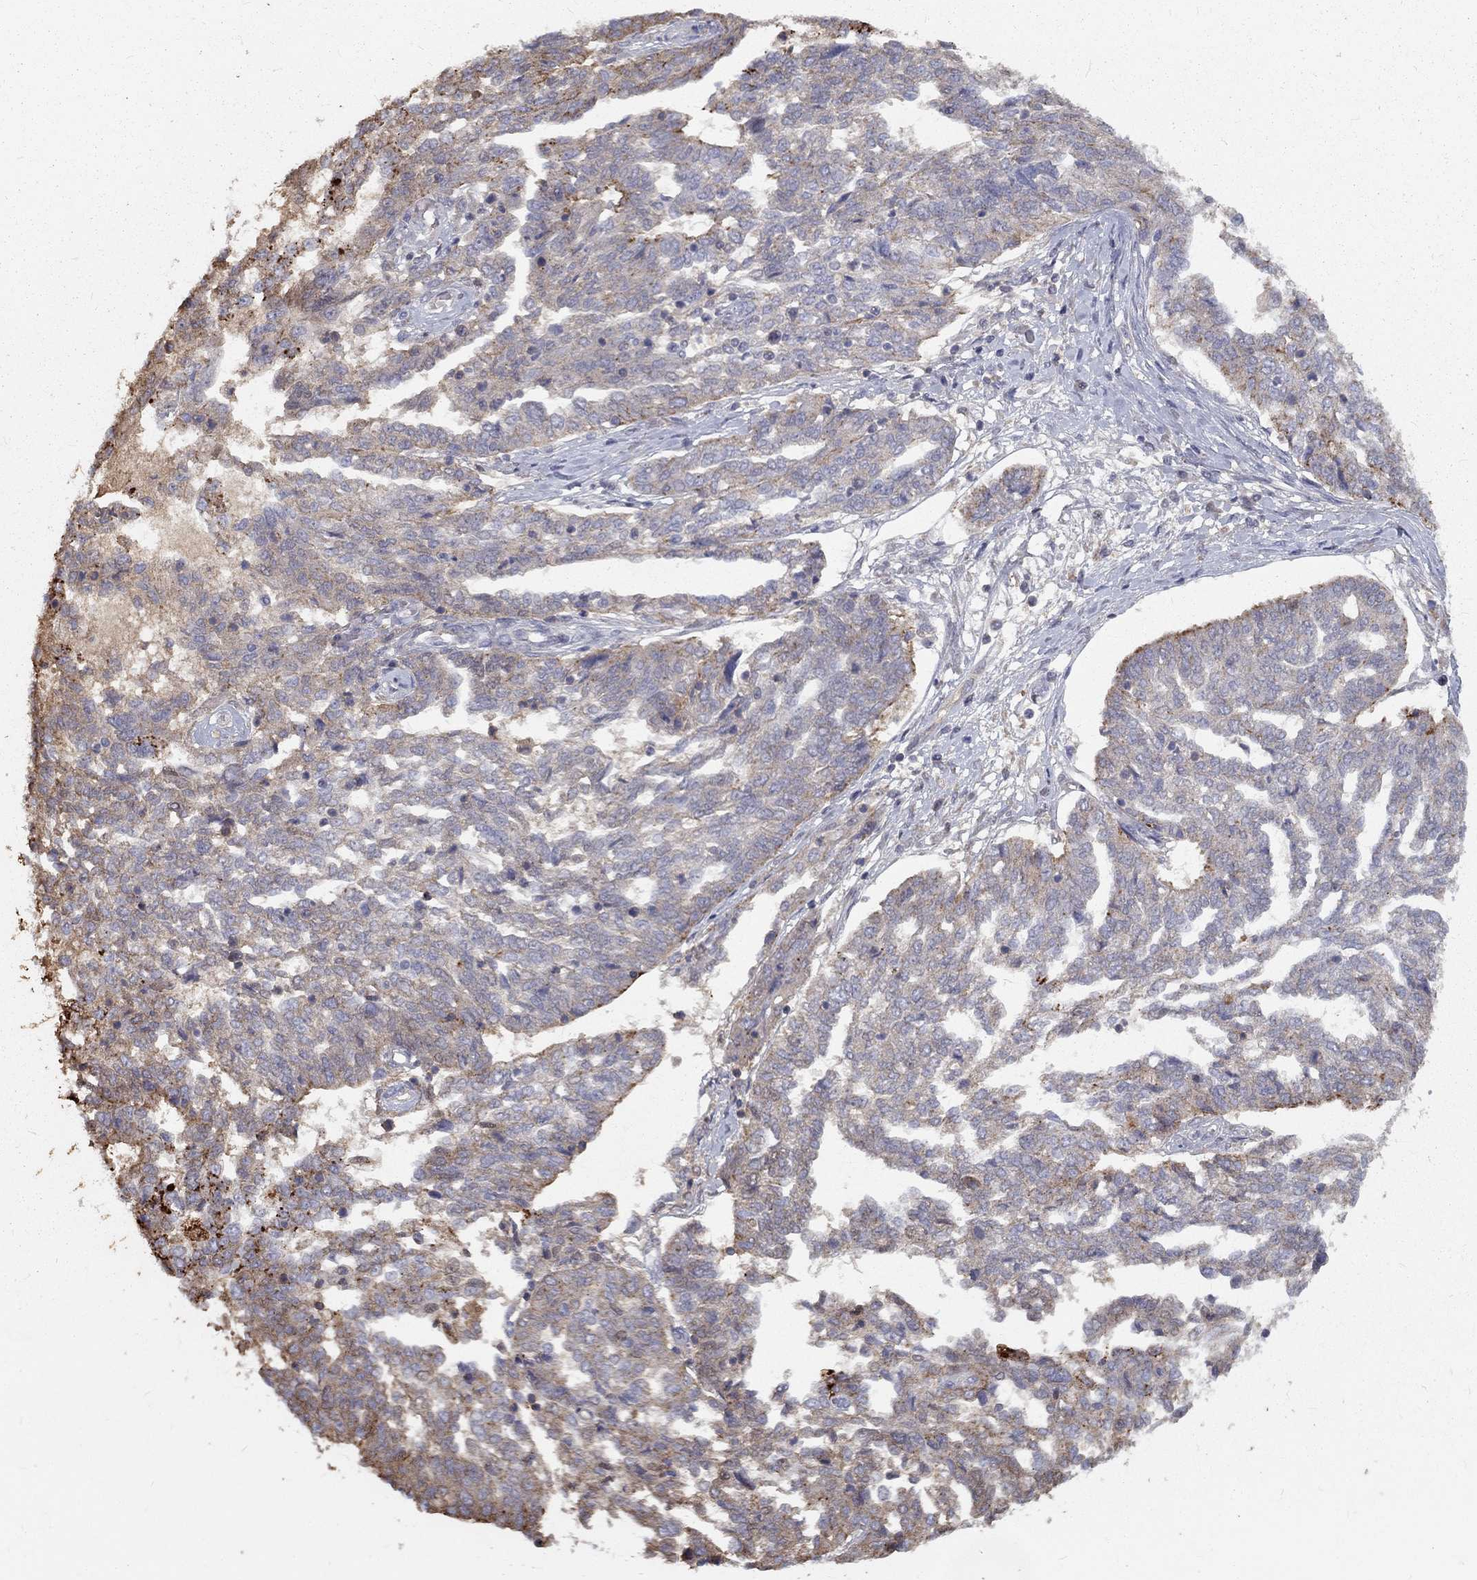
{"staining": {"intensity": "moderate", "quantity": "<25%", "location": "cytoplasmic/membranous"}, "tissue": "ovarian cancer", "cell_type": "Tumor cells", "image_type": "cancer", "snomed": [{"axis": "morphology", "description": "Cystadenocarcinoma, serous, NOS"}, {"axis": "topography", "description": "Ovary"}], "caption": "Protein analysis of ovarian cancer (serous cystadenocarcinoma) tissue exhibits moderate cytoplasmic/membranous staining in about <25% of tumor cells.", "gene": "EPDR1", "patient": {"sex": "female", "age": 67}}